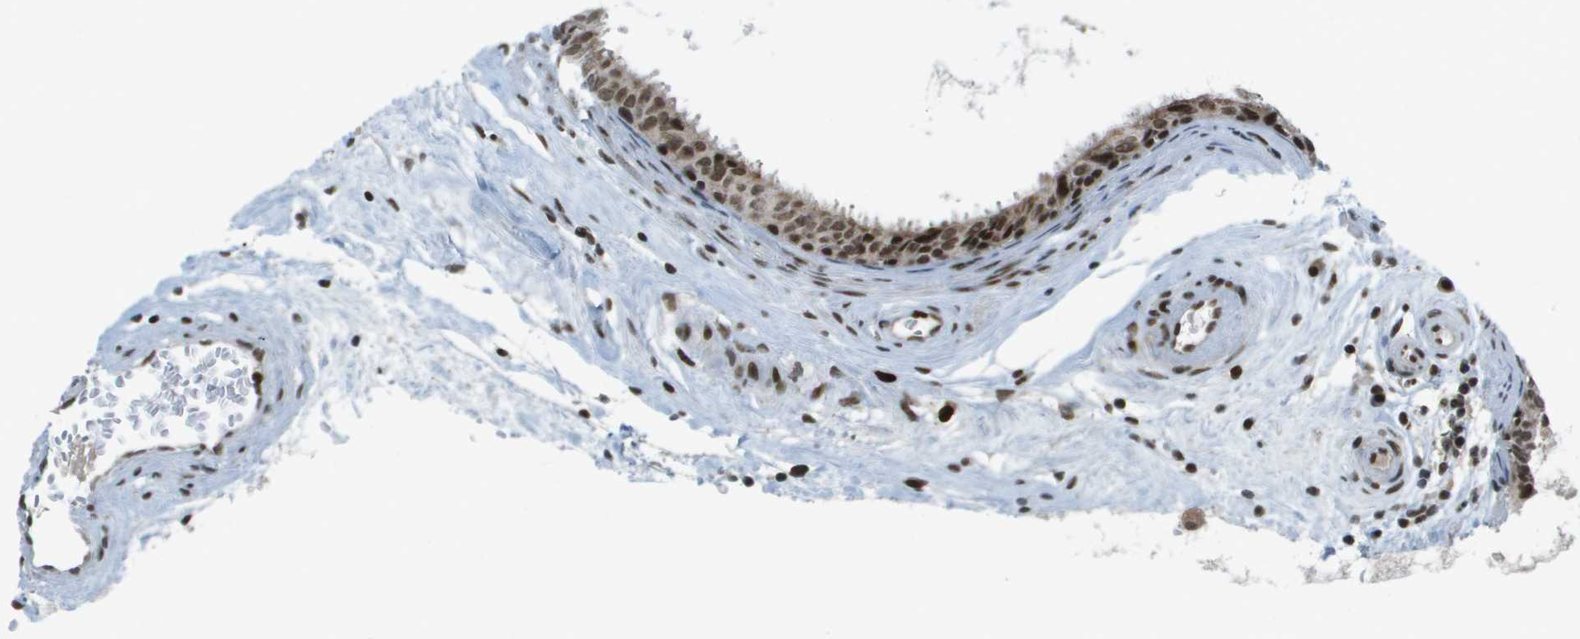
{"staining": {"intensity": "strong", "quantity": ">75%", "location": "nuclear"}, "tissue": "epididymis", "cell_type": "Glandular cells", "image_type": "normal", "snomed": [{"axis": "morphology", "description": "Normal tissue, NOS"}, {"axis": "morphology", "description": "Inflammation, NOS"}, {"axis": "topography", "description": "Epididymis"}], "caption": "This is a photomicrograph of immunohistochemistry staining of unremarkable epididymis, which shows strong staining in the nuclear of glandular cells.", "gene": "IRF7", "patient": {"sex": "male", "age": 85}}